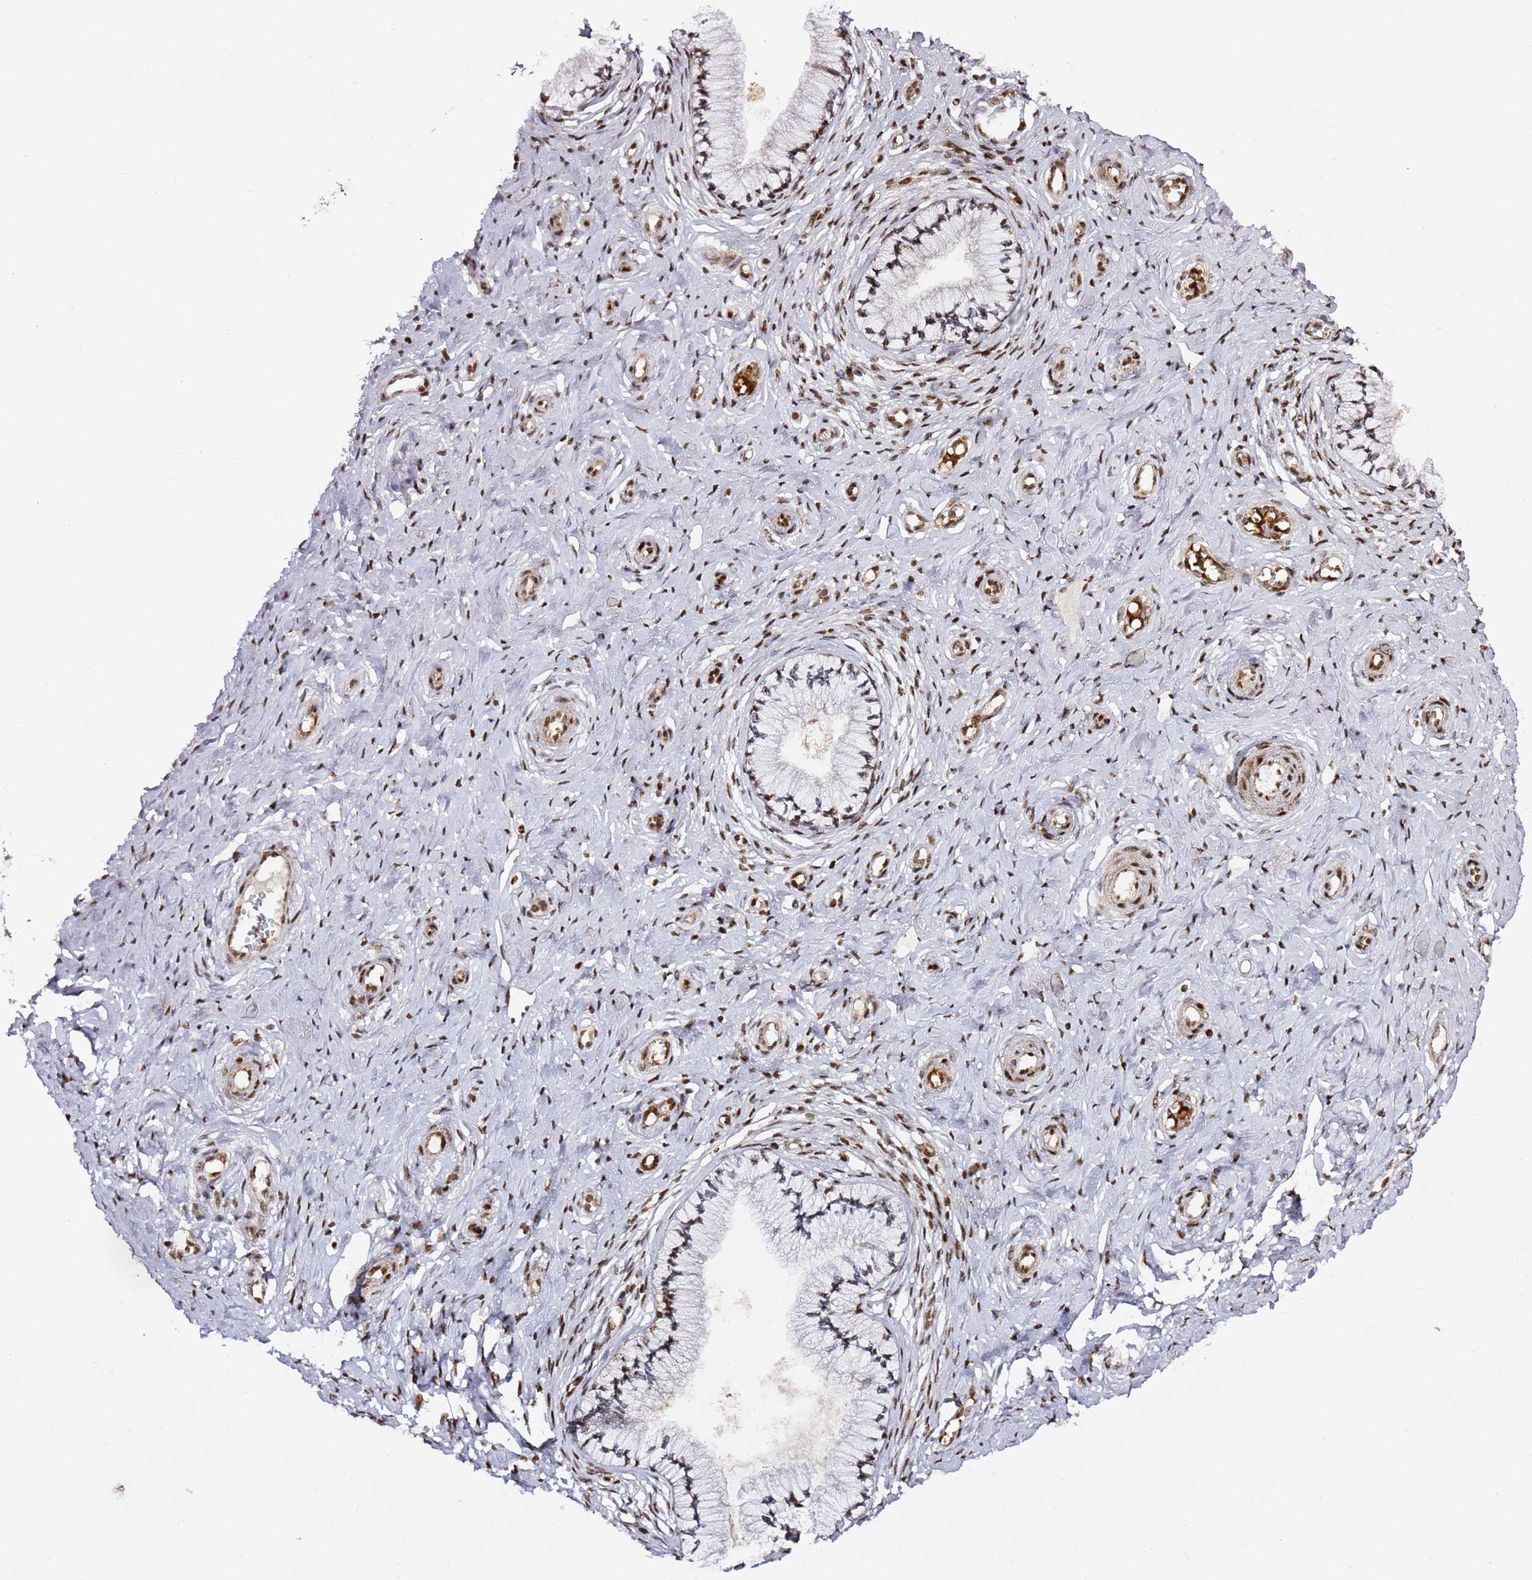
{"staining": {"intensity": "strong", "quantity": "25%-75%", "location": "cytoplasmic/membranous,nuclear"}, "tissue": "cervix", "cell_type": "Glandular cells", "image_type": "normal", "snomed": [{"axis": "morphology", "description": "Normal tissue, NOS"}, {"axis": "topography", "description": "Cervix"}], "caption": "Immunohistochemistry of unremarkable human cervix shows high levels of strong cytoplasmic/membranous,nuclear expression in approximately 25%-75% of glandular cells.", "gene": "GBP2", "patient": {"sex": "female", "age": 36}}